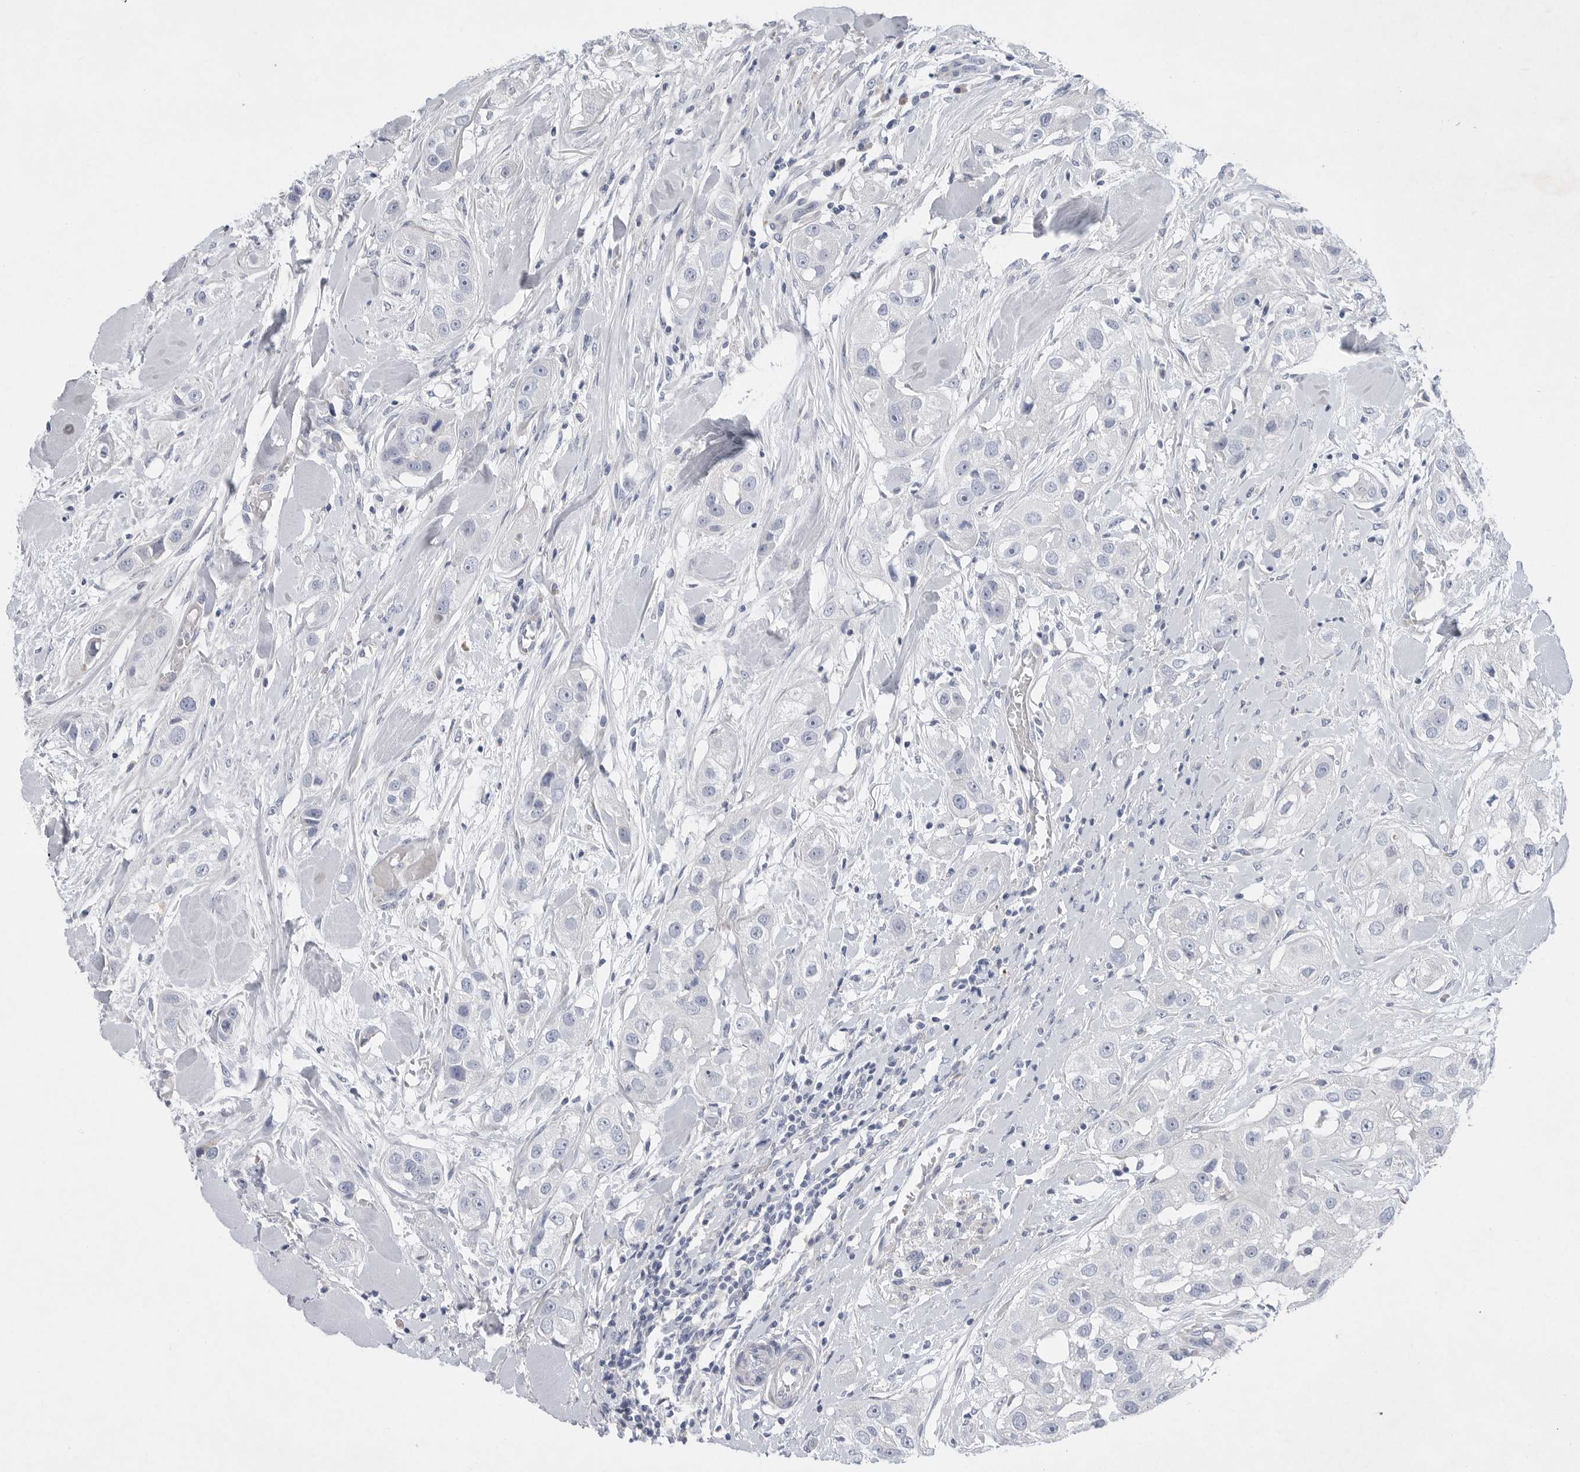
{"staining": {"intensity": "negative", "quantity": "none", "location": "none"}, "tissue": "head and neck cancer", "cell_type": "Tumor cells", "image_type": "cancer", "snomed": [{"axis": "morphology", "description": "Normal tissue, NOS"}, {"axis": "morphology", "description": "Squamous cell carcinoma, NOS"}, {"axis": "topography", "description": "Skeletal muscle"}, {"axis": "topography", "description": "Head-Neck"}], "caption": "Immunohistochemistry micrograph of human head and neck cancer (squamous cell carcinoma) stained for a protein (brown), which displays no staining in tumor cells.", "gene": "CAMK2B", "patient": {"sex": "male", "age": 51}}